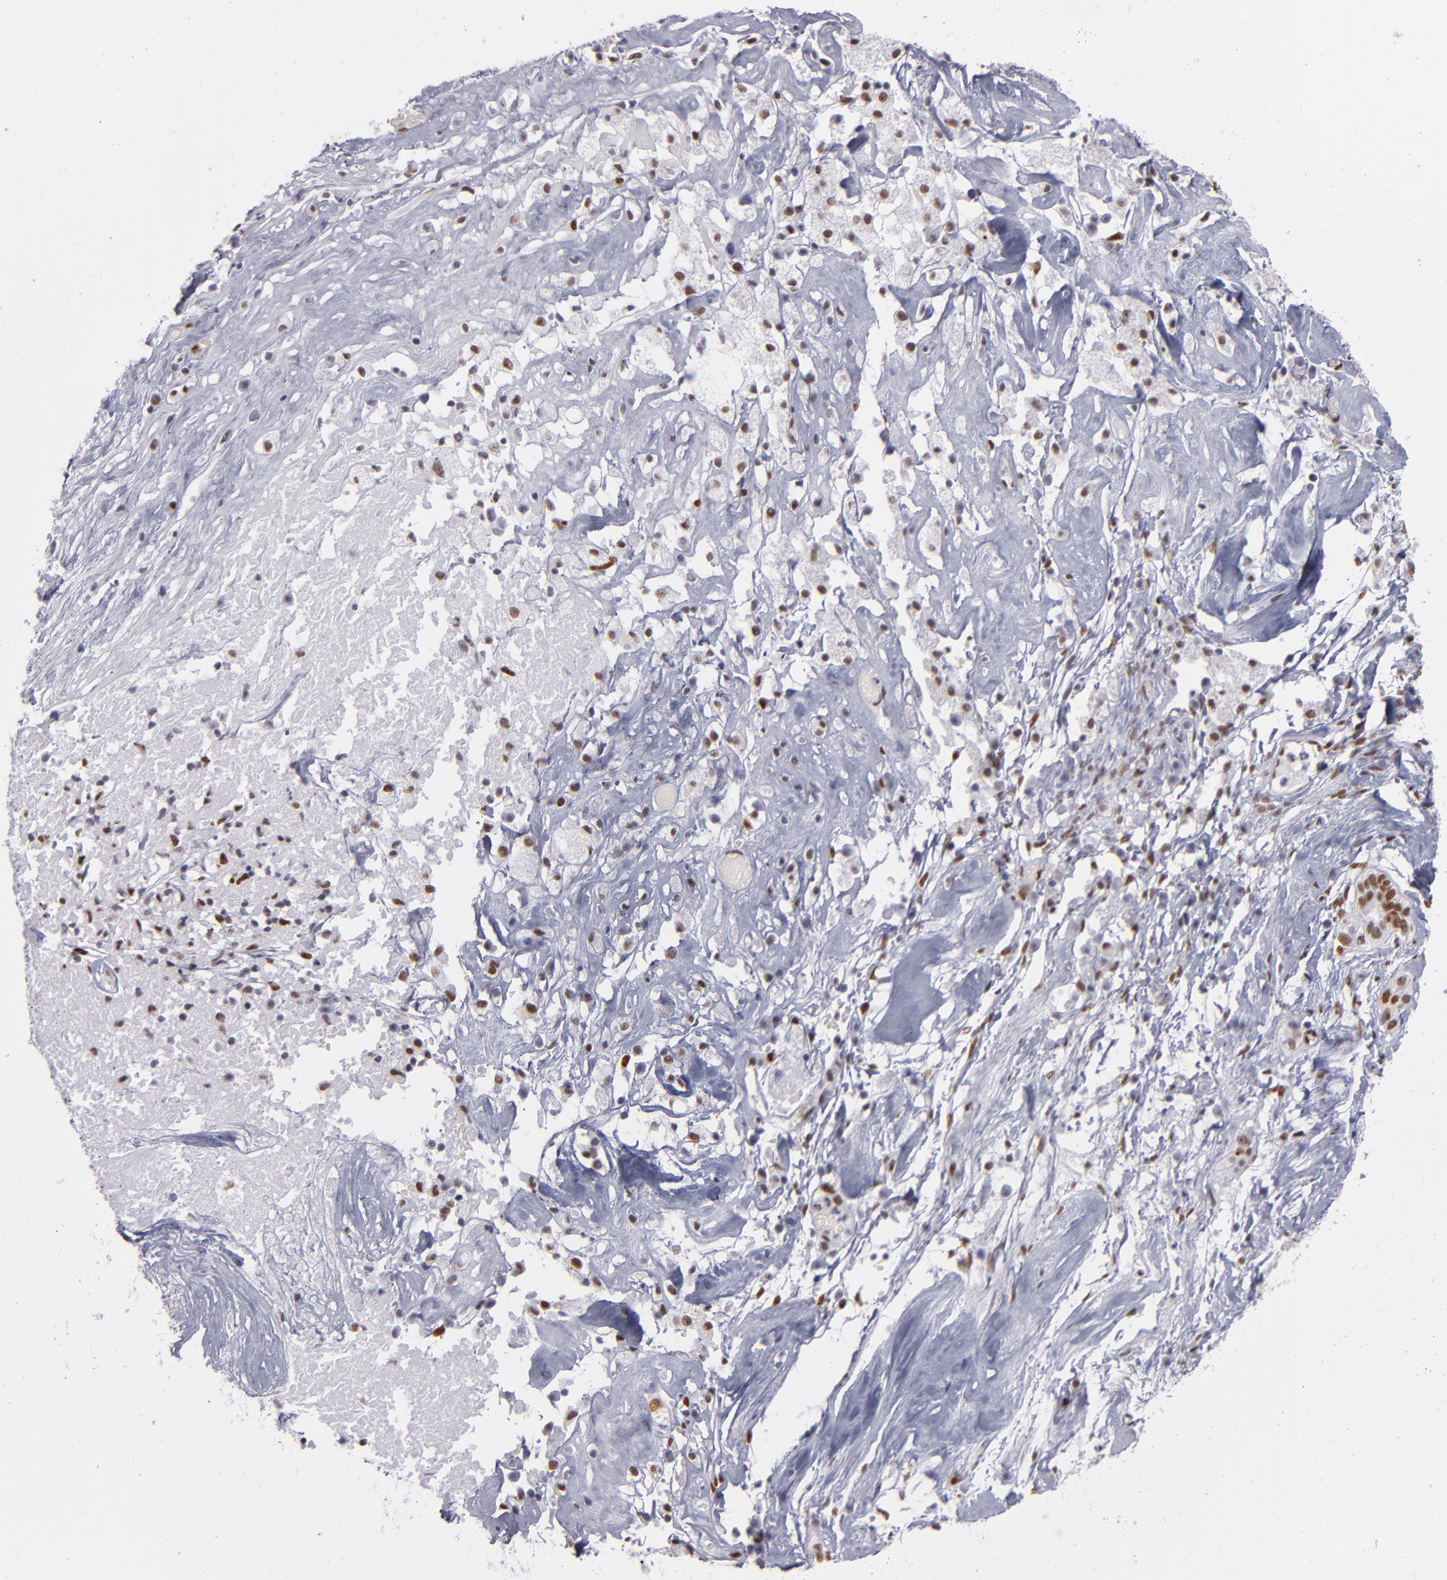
{"staining": {"intensity": "strong", "quantity": "25%-75%", "location": "nuclear"}, "tissue": "ovarian cancer", "cell_type": "Tumor cells", "image_type": "cancer", "snomed": [{"axis": "morphology", "description": "Normal tissue, NOS"}, {"axis": "morphology", "description": "Cystadenocarcinoma, serous, NOS"}, {"axis": "topography", "description": "Ovary"}], "caption": "This is an image of IHC staining of ovarian cancer (serous cystadenocarcinoma), which shows strong expression in the nuclear of tumor cells.", "gene": "TOP3A", "patient": {"sex": "female", "age": 62}}